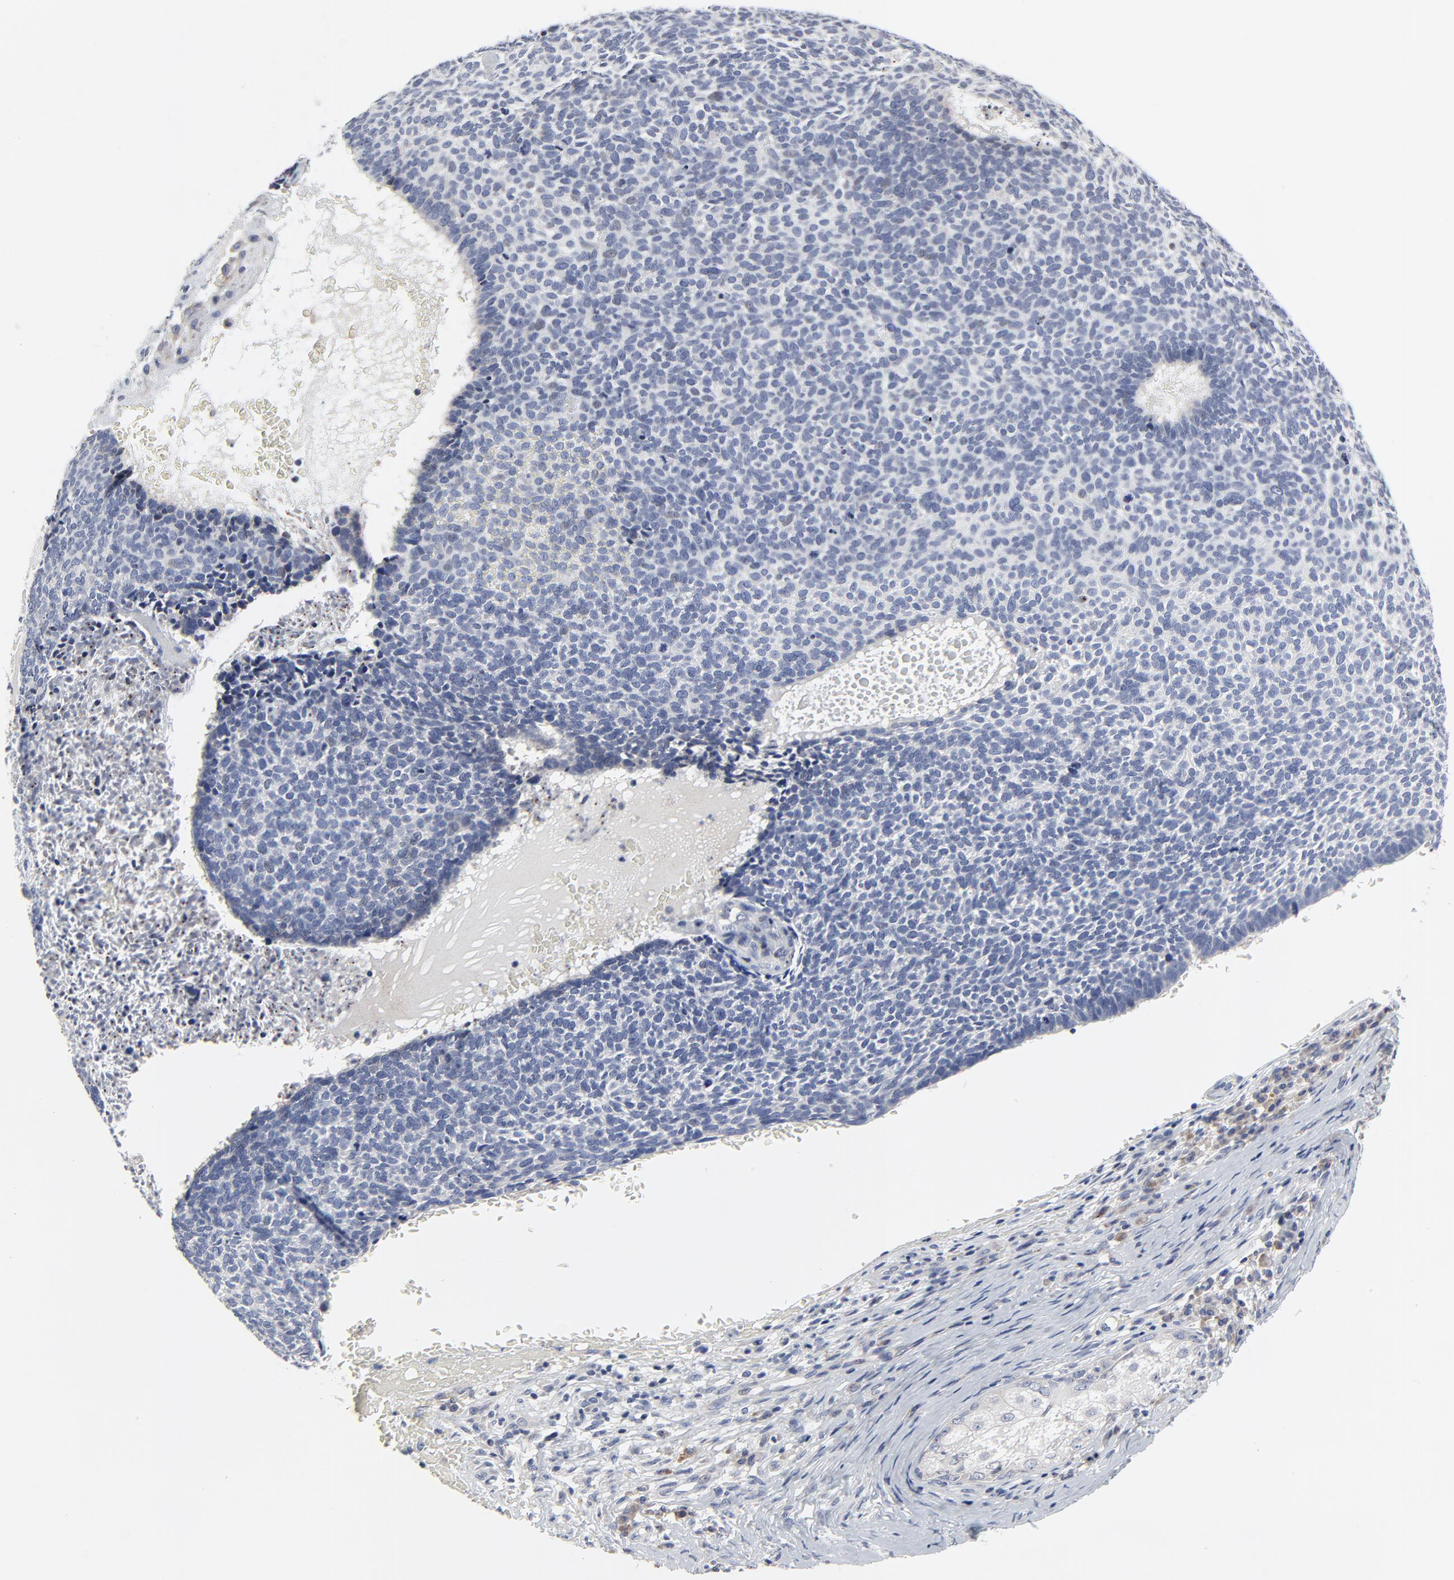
{"staining": {"intensity": "negative", "quantity": "none", "location": "none"}, "tissue": "skin cancer", "cell_type": "Tumor cells", "image_type": "cancer", "snomed": [{"axis": "morphology", "description": "Basal cell carcinoma"}, {"axis": "topography", "description": "Skin"}], "caption": "Micrograph shows no significant protein expression in tumor cells of skin cancer (basal cell carcinoma). (DAB IHC, high magnification).", "gene": "NLGN3", "patient": {"sex": "male", "age": 87}}